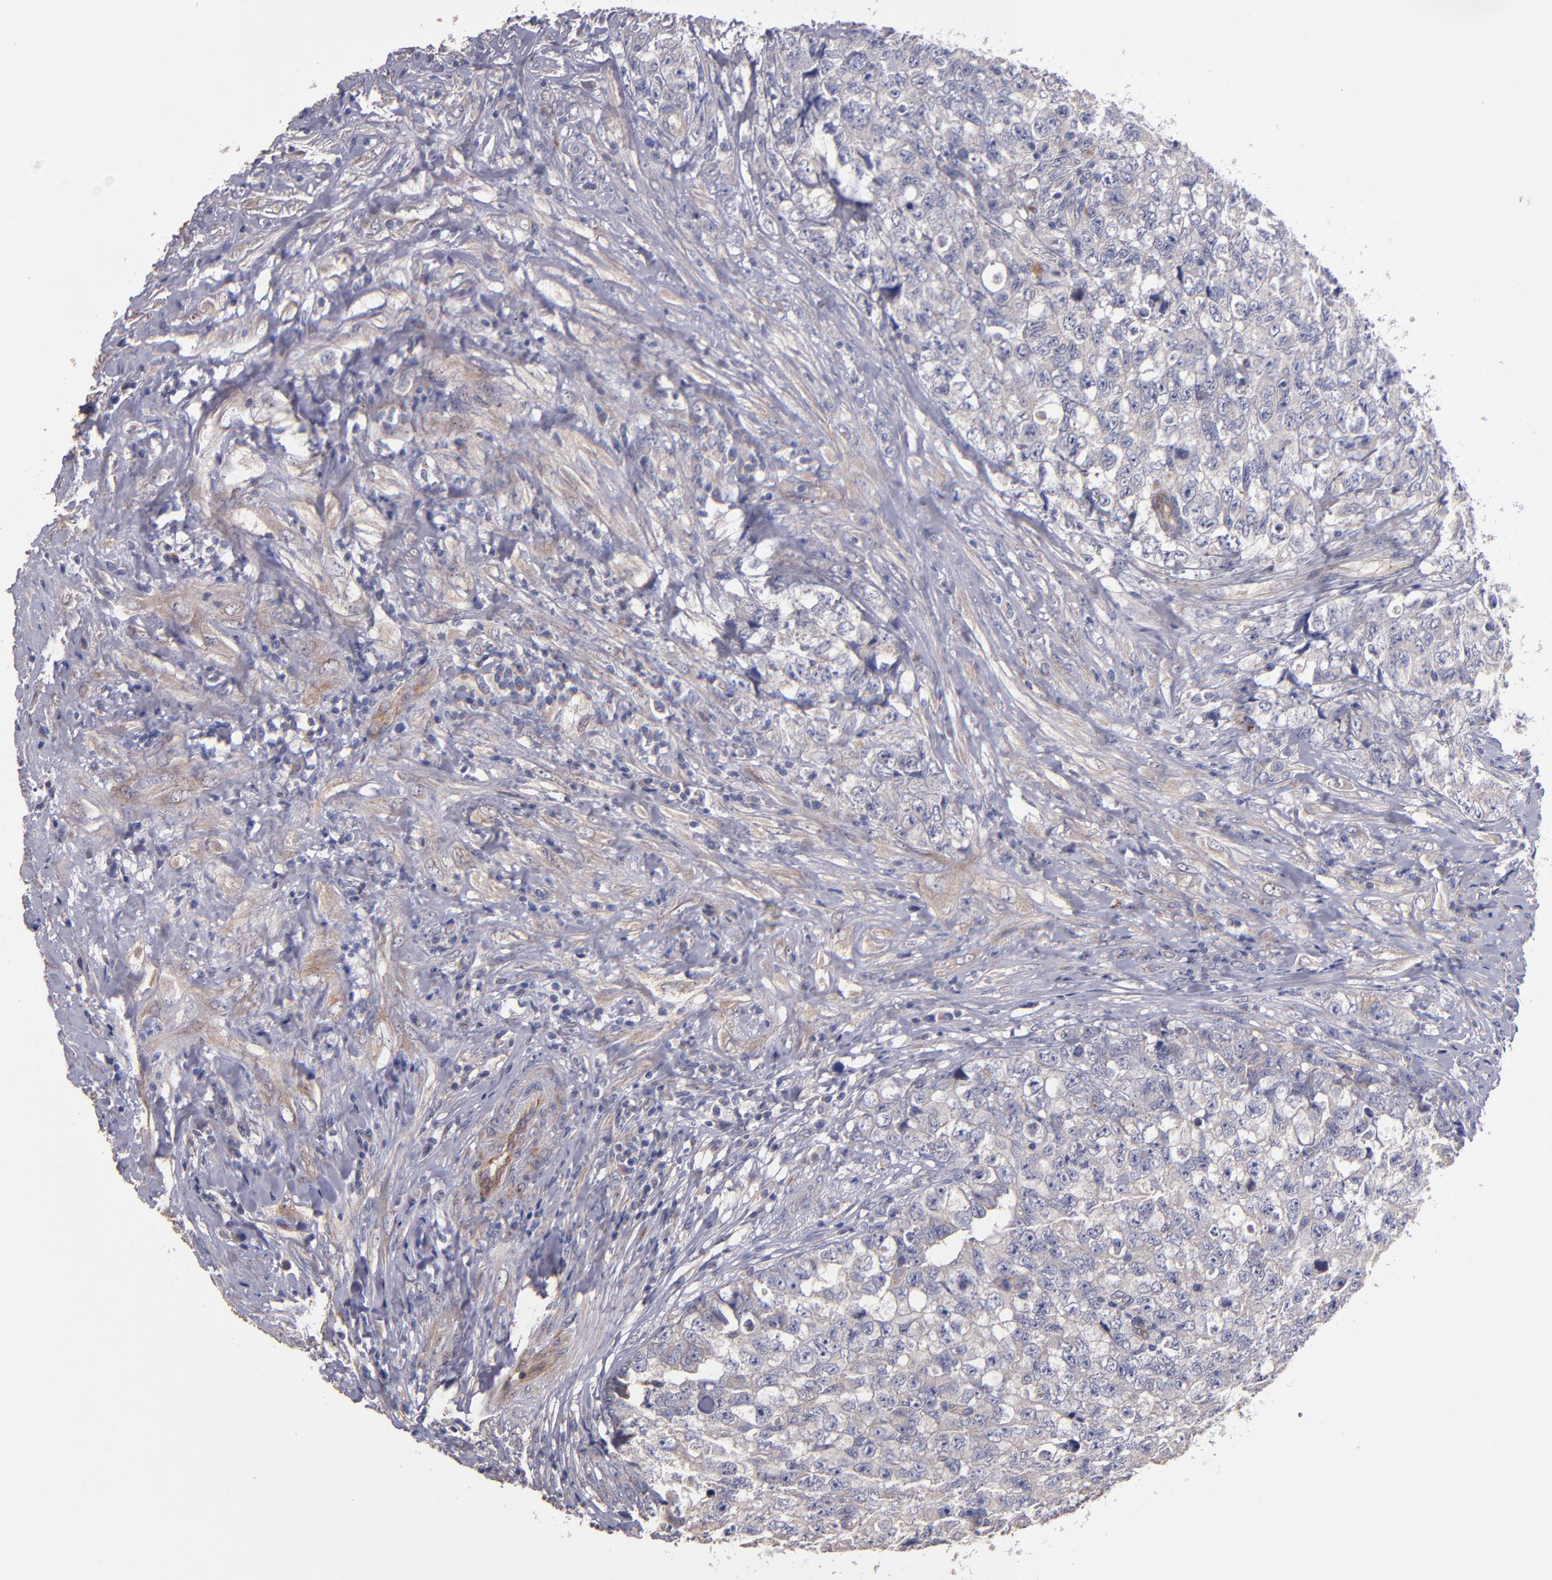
{"staining": {"intensity": "weak", "quantity": "25%-75%", "location": "cytoplasmic/membranous"}, "tissue": "testis cancer", "cell_type": "Tumor cells", "image_type": "cancer", "snomed": [{"axis": "morphology", "description": "Carcinoma, Embryonal, NOS"}, {"axis": "topography", "description": "Testis"}], "caption": "Human testis cancer stained with a protein marker displays weak staining in tumor cells.", "gene": "MAGEE1", "patient": {"sex": "male", "age": 31}}